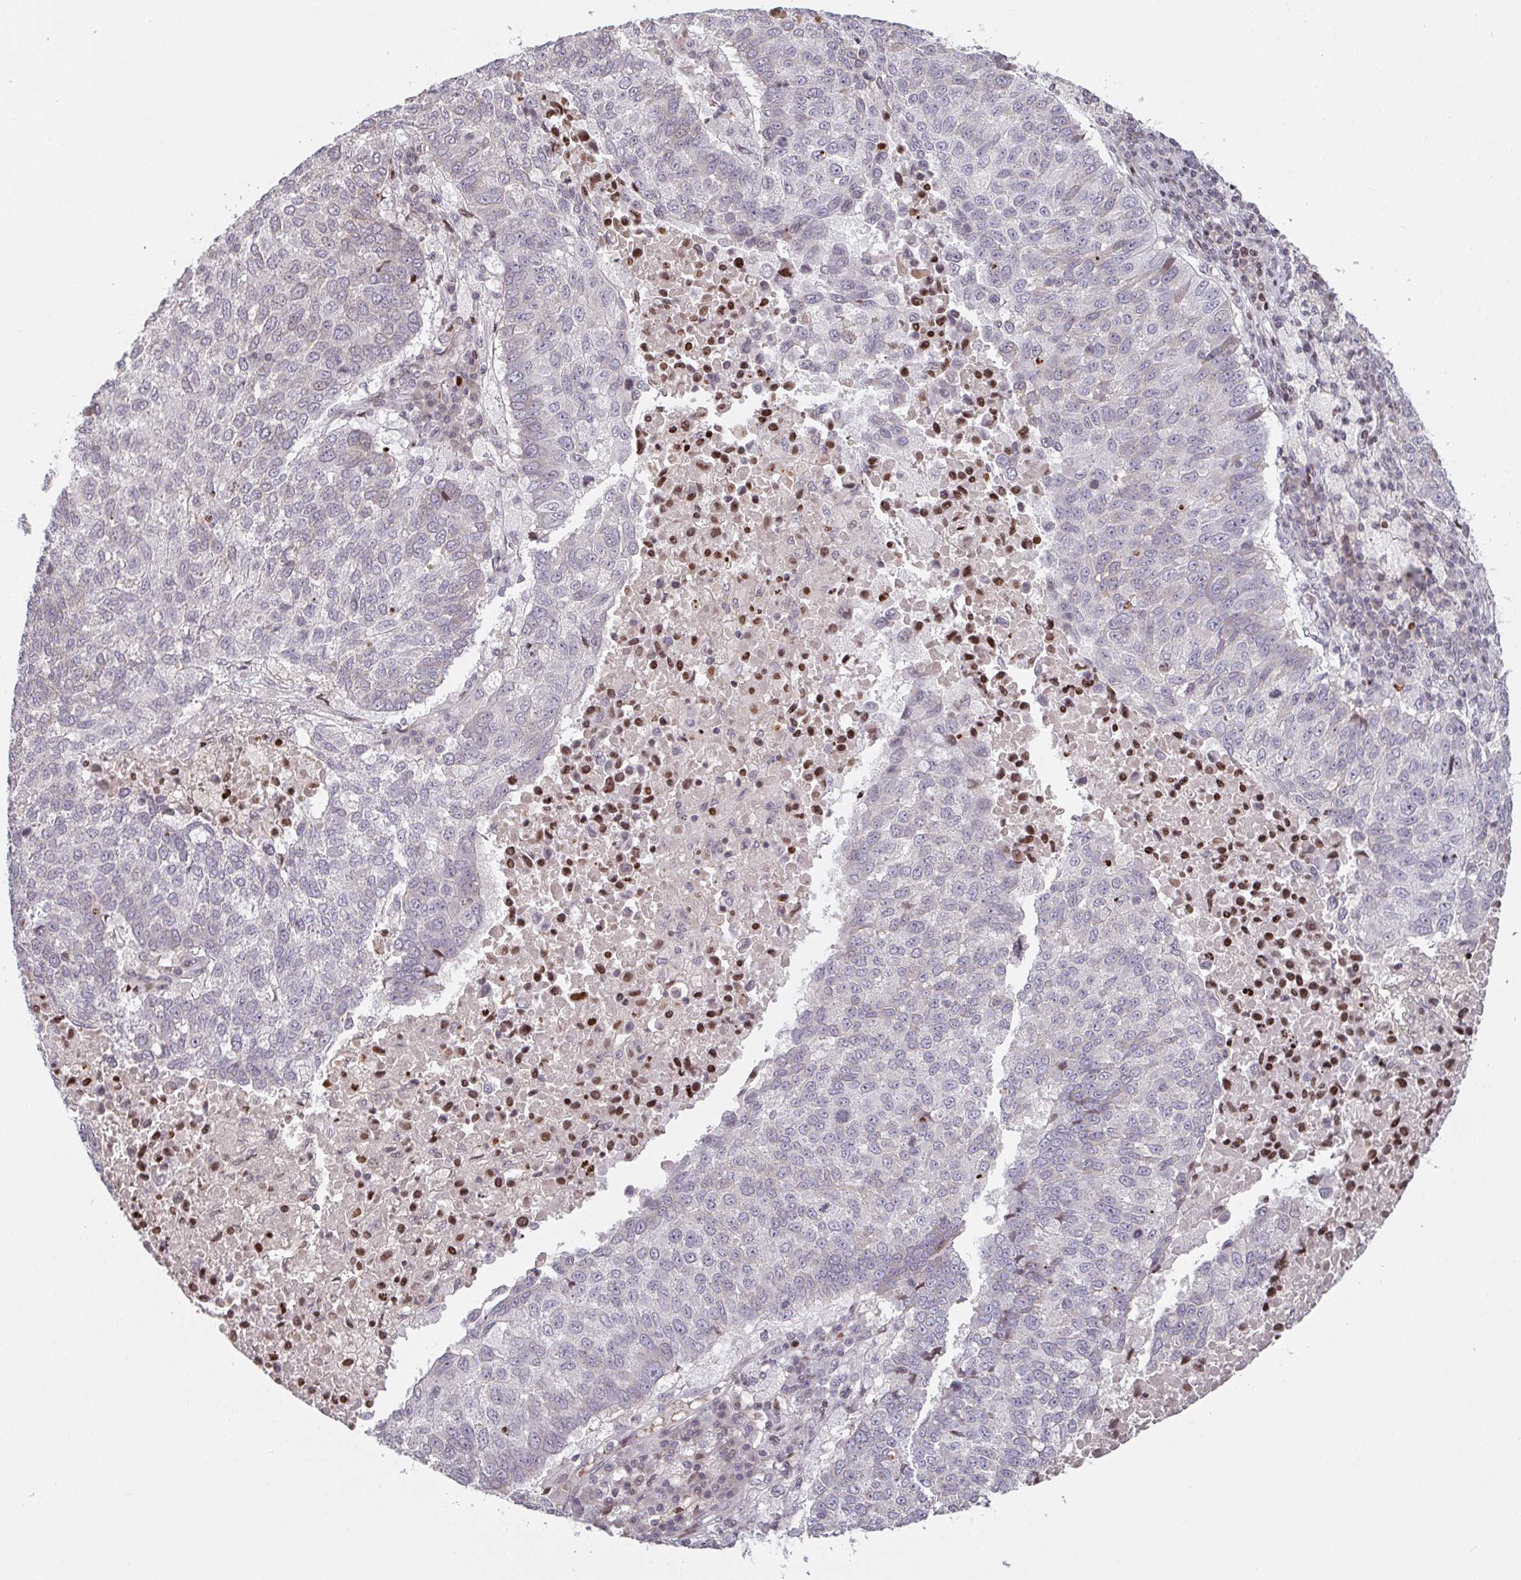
{"staining": {"intensity": "negative", "quantity": "none", "location": "none"}, "tissue": "lung cancer", "cell_type": "Tumor cells", "image_type": "cancer", "snomed": [{"axis": "morphology", "description": "Squamous cell carcinoma, NOS"}, {"axis": "topography", "description": "Lung"}], "caption": "Immunohistochemistry photomicrograph of neoplastic tissue: lung squamous cell carcinoma stained with DAB displays no significant protein staining in tumor cells.", "gene": "PCDHB8", "patient": {"sex": "male", "age": 73}}